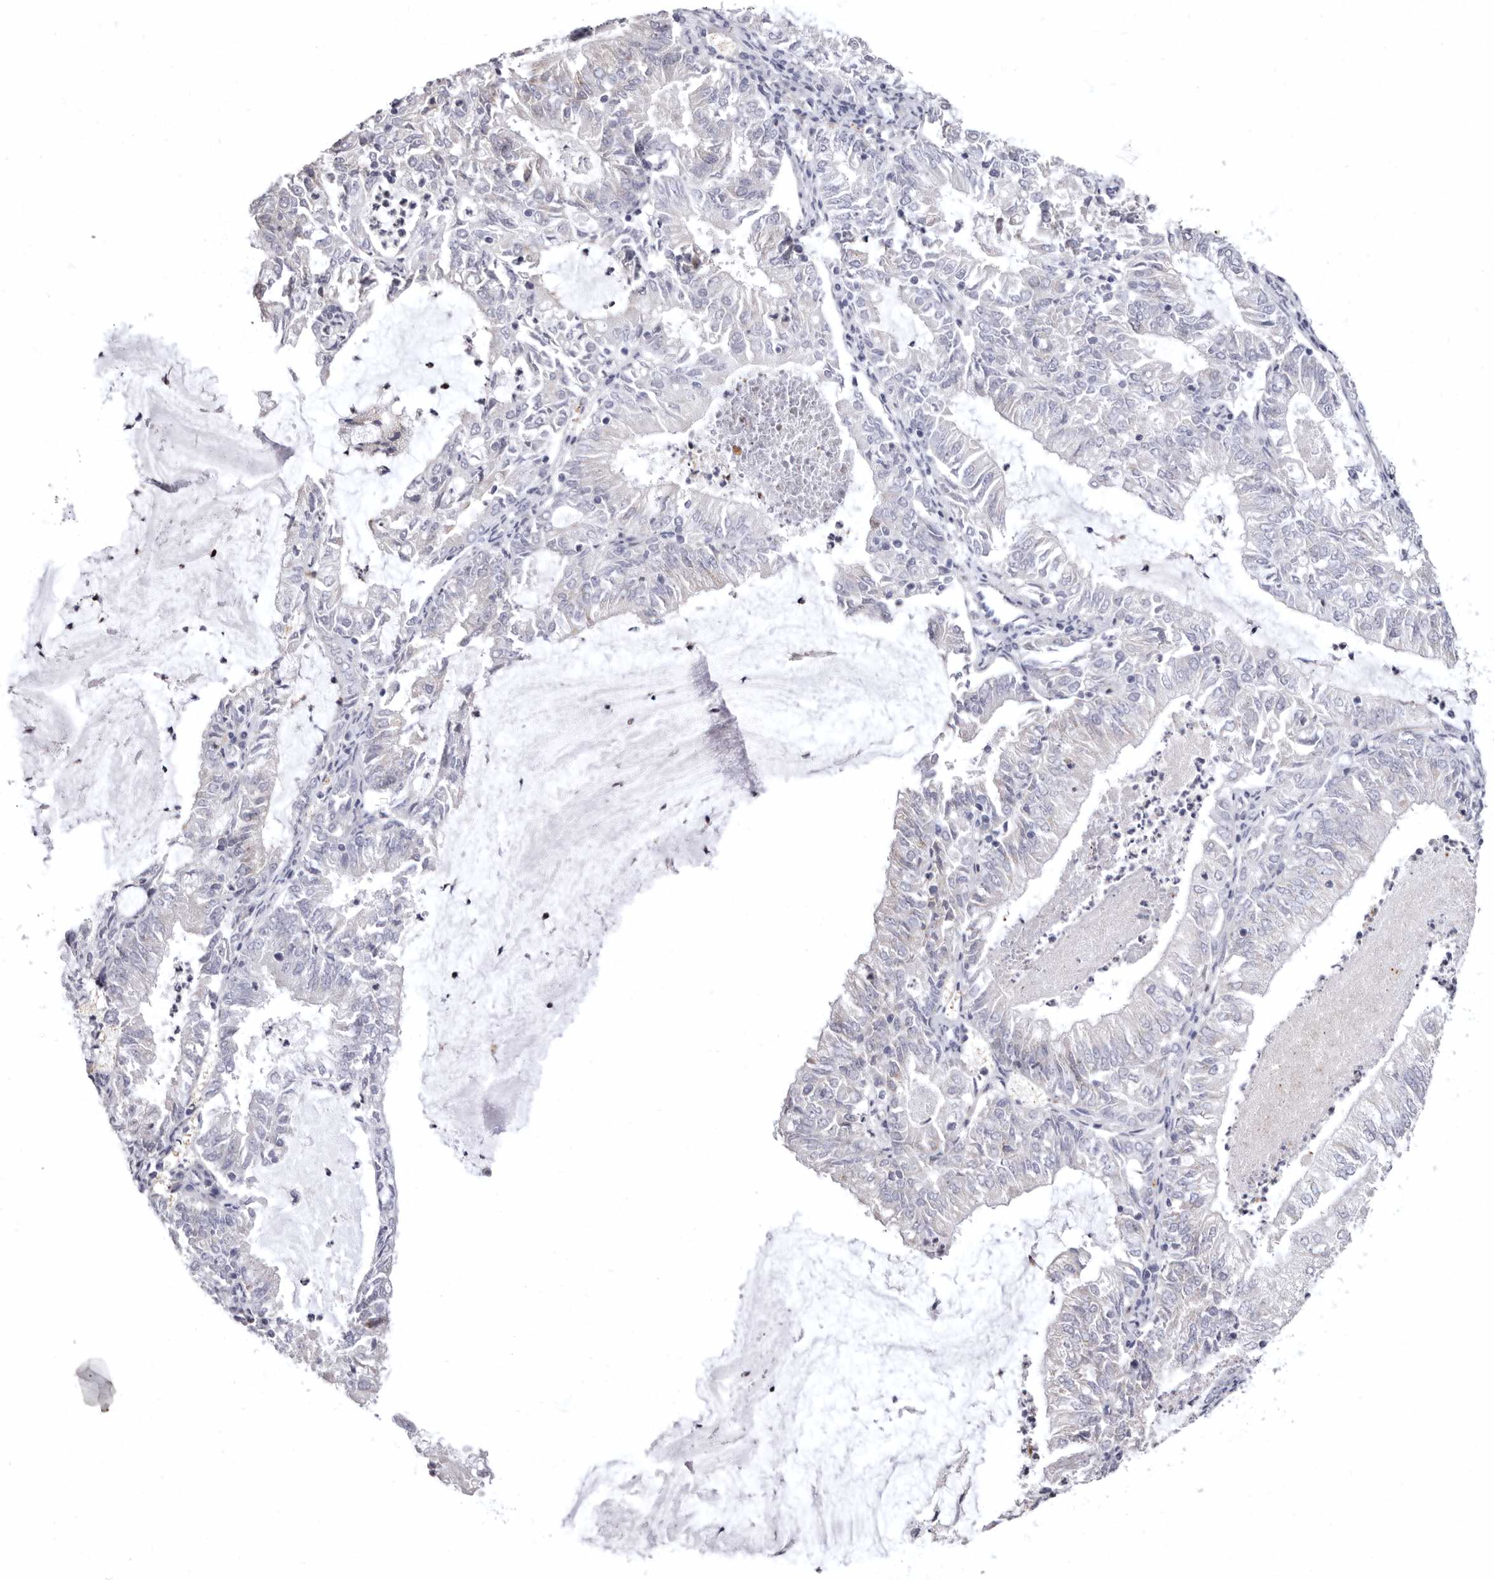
{"staining": {"intensity": "negative", "quantity": "none", "location": "none"}, "tissue": "endometrial cancer", "cell_type": "Tumor cells", "image_type": "cancer", "snomed": [{"axis": "morphology", "description": "Adenocarcinoma, NOS"}, {"axis": "topography", "description": "Endometrium"}], "caption": "Immunohistochemical staining of human adenocarcinoma (endometrial) exhibits no significant expression in tumor cells.", "gene": "AIDA", "patient": {"sex": "female", "age": 57}}